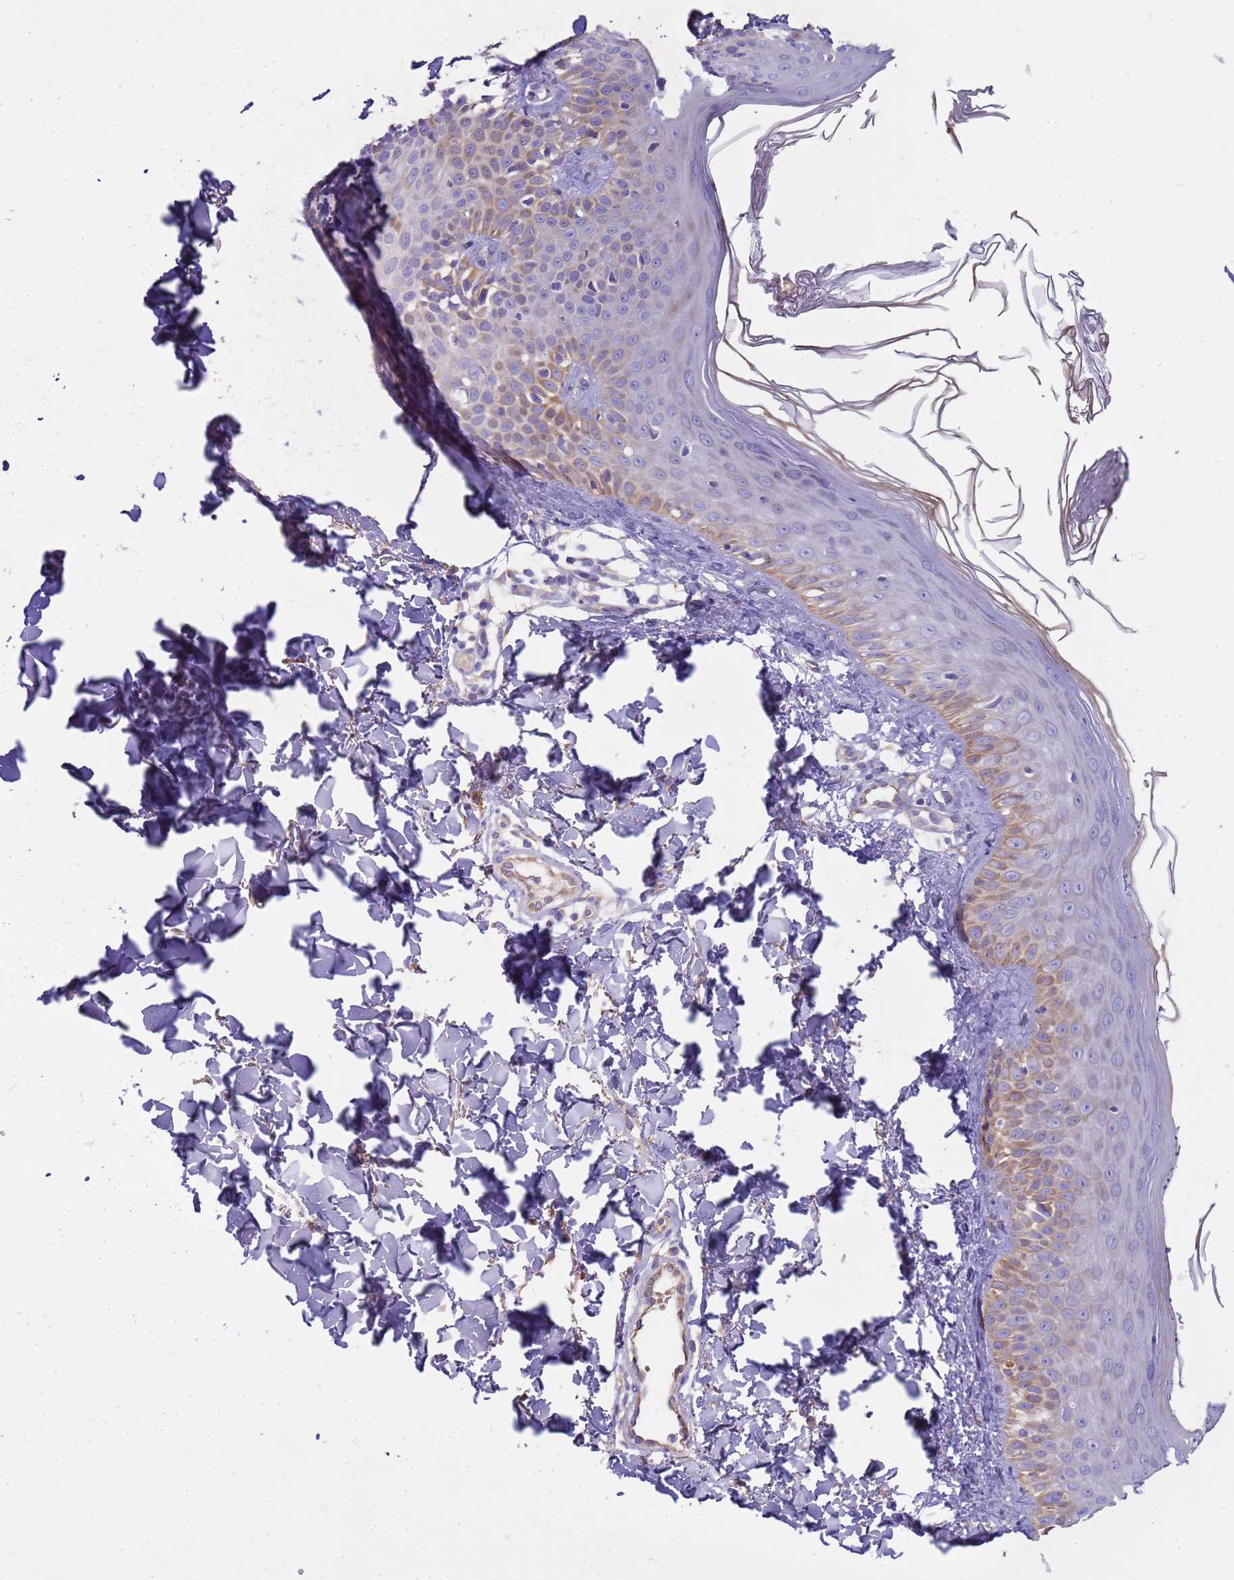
{"staining": {"intensity": "negative", "quantity": "none", "location": "none"}, "tissue": "skin", "cell_type": "Fibroblasts", "image_type": "normal", "snomed": [{"axis": "morphology", "description": "Normal tissue, NOS"}, {"axis": "topography", "description": "Skin"}], "caption": "This is a histopathology image of IHC staining of benign skin, which shows no positivity in fibroblasts. The staining was performed using DAB to visualize the protein expression in brown, while the nuclei were stained in blue with hematoxylin (Magnification: 20x).", "gene": "RIPPLY2", "patient": {"sex": "male", "age": 52}}